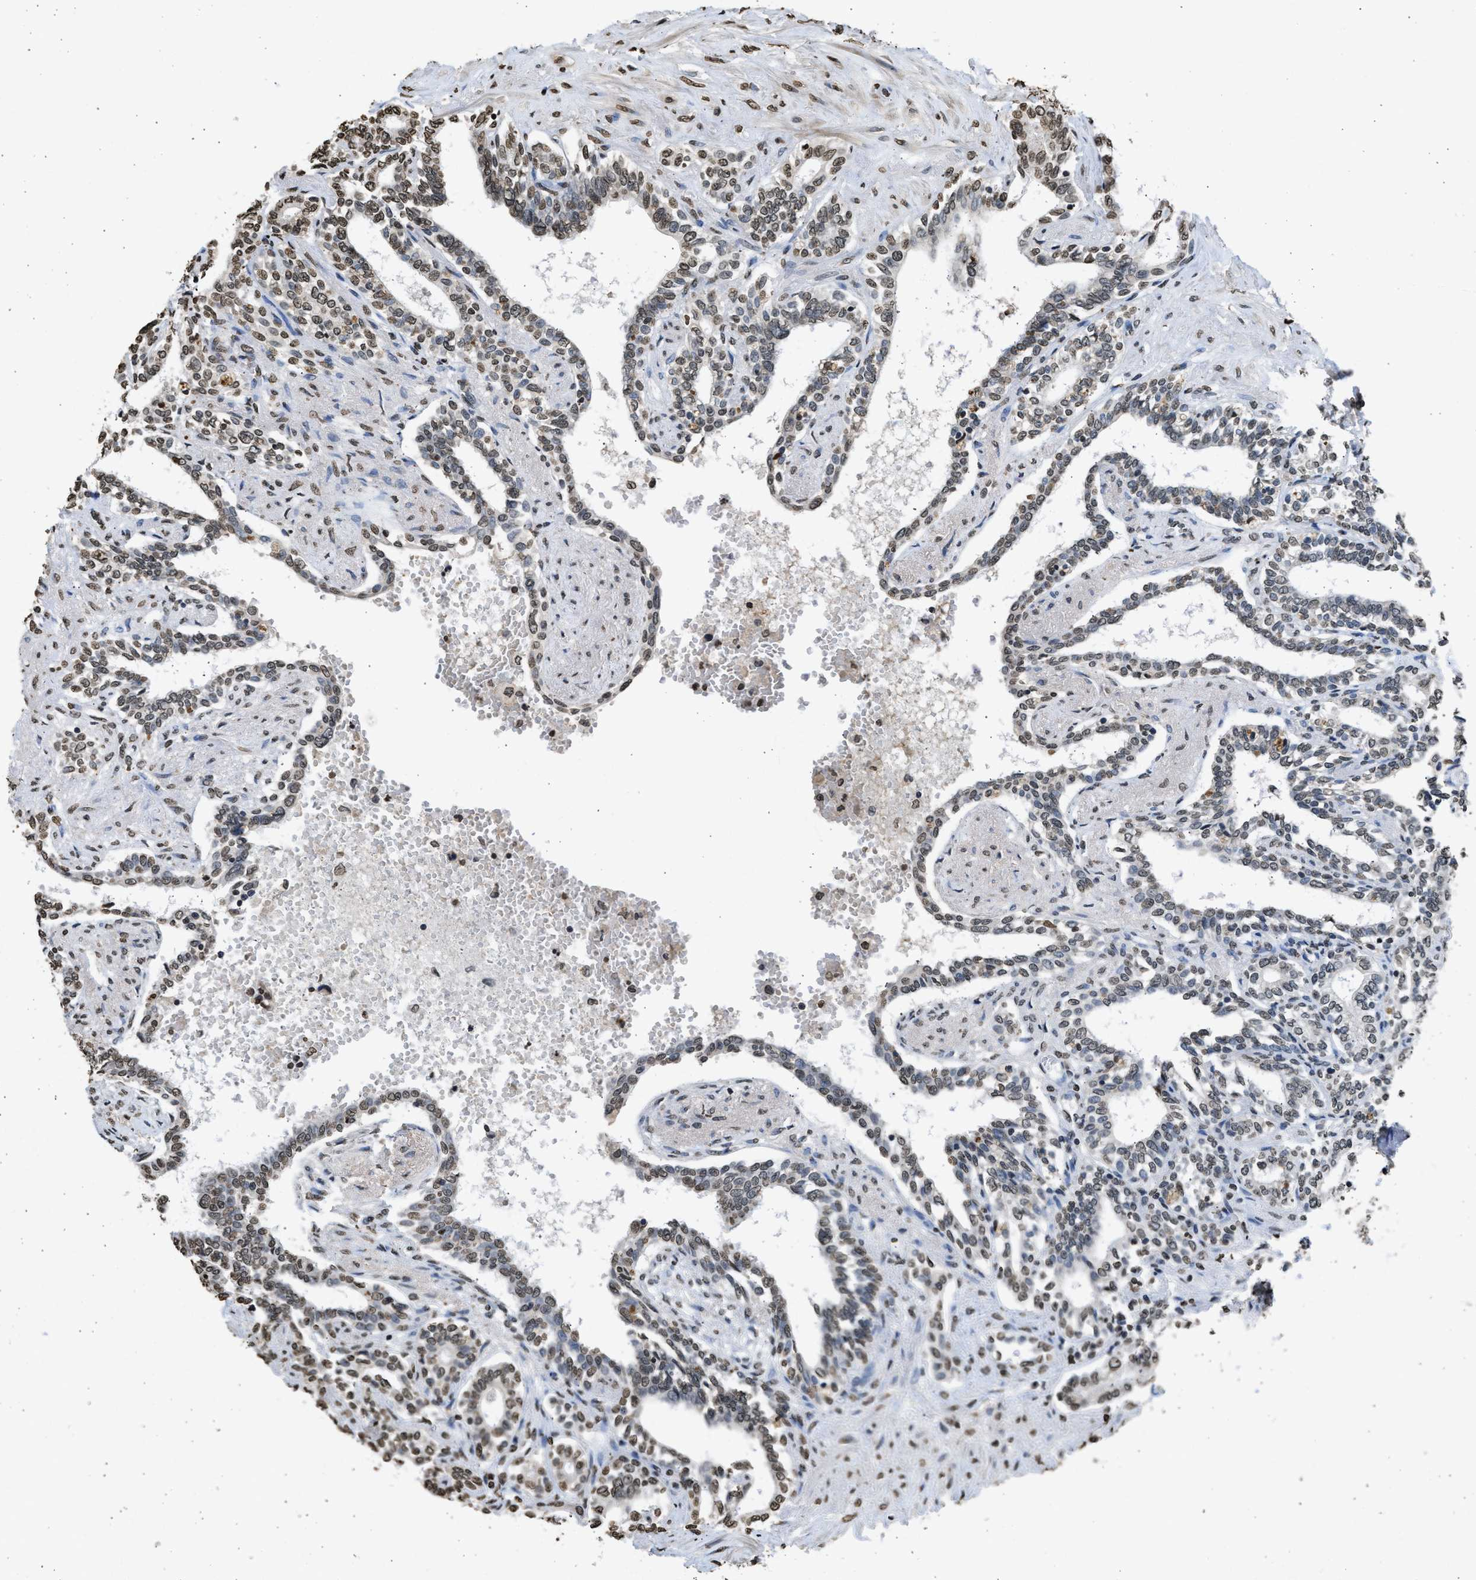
{"staining": {"intensity": "moderate", "quantity": ">75%", "location": "nuclear"}, "tissue": "seminal vesicle", "cell_type": "Glandular cells", "image_type": "normal", "snomed": [{"axis": "morphology", "description": "Normal tissue, NOS"}, {"axis": "morphology", "description": "Adenocarcinoma, High grade"}, {"axis": "topography", "description": "Prostate"}, {"axis": "topography", "description": "Seminal veicle"}], "caption": "A brown stain shows moderate nuclear positivity of a protein in glandular cells of unremarkable human seminal vesicle. The staining was performed using DAB, with brown indicating positive protein expression. Nuclei are stained blue with hematoxylin.", "gene": "RRAGC", "patient": {"sex": "male", "age": 55}}